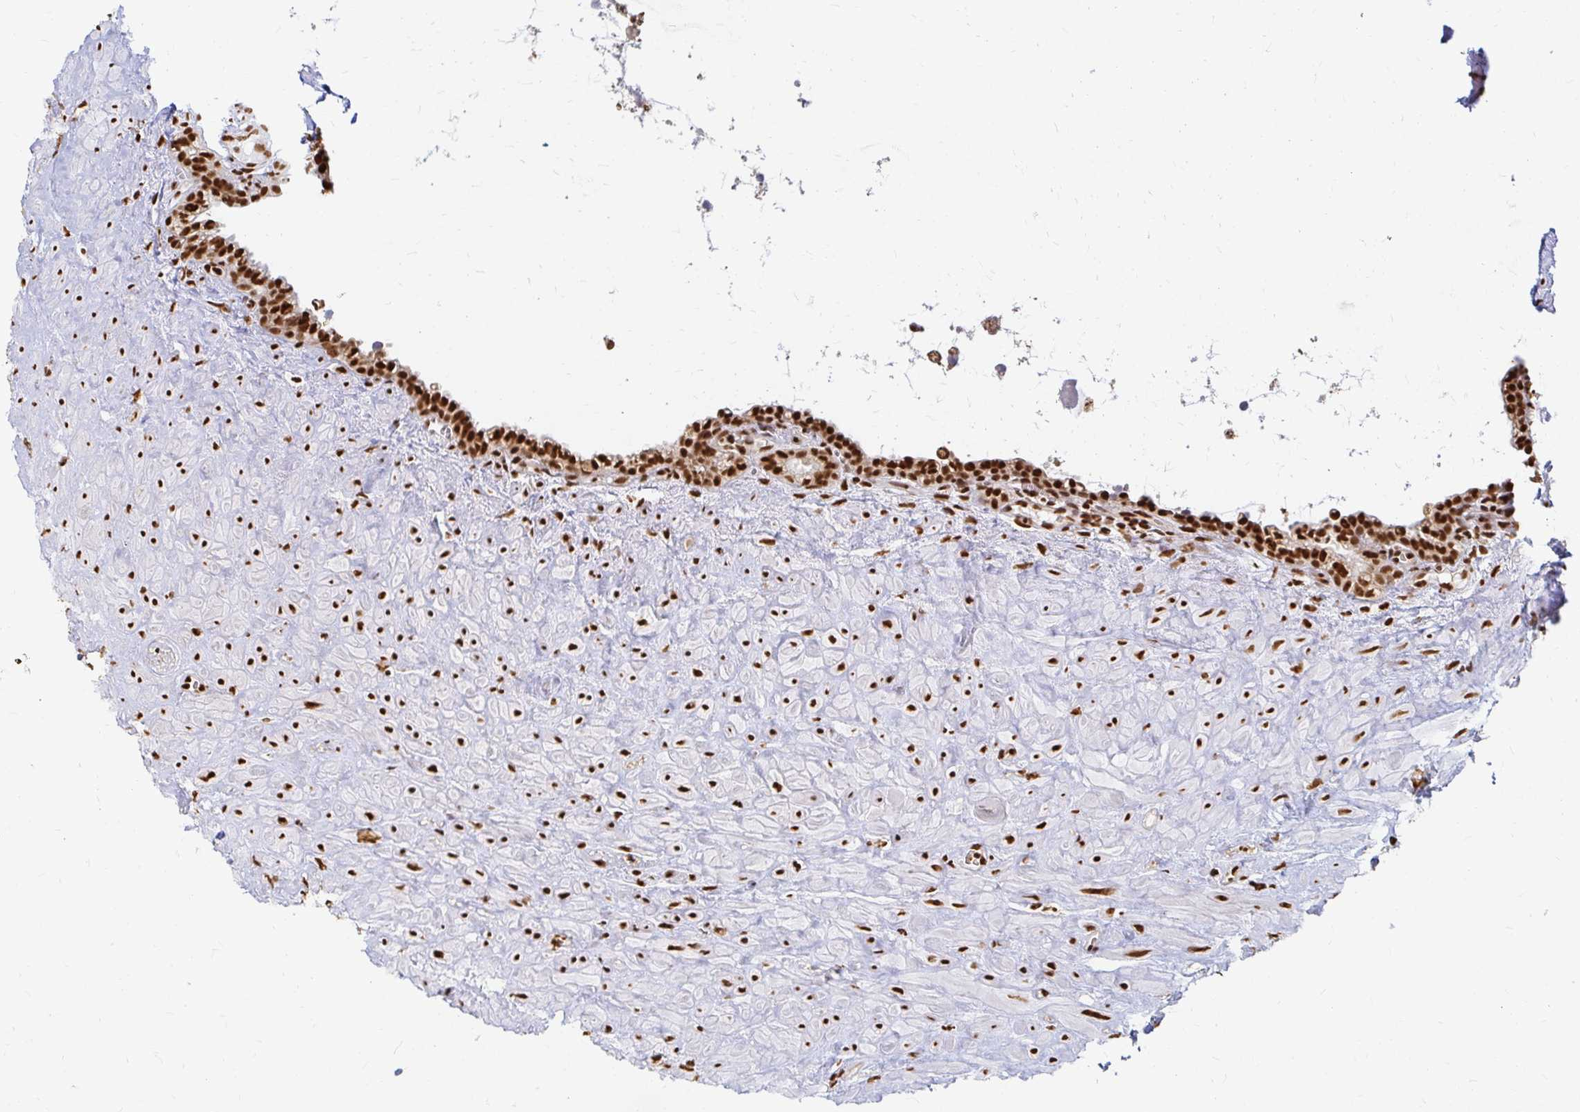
{"staining": {"intensity": "strong", "quantity": ">75%", "location": "nuclear"}, "tissue": "seminal vesicle", "cell_type": "Glandular cells", "image_type": "normal", "snomed": [{"axis": "morphology", "description": "Normal tissue, NOS"}, {"axis": "topography", "description": "Seminal veicle"}], "caption": "Benign seminal vesicle exhibits strong nuclear staining in about >75% of glandular cells Using DAB (brown) and hematoxylin (blue) stains, captured at high magnification using brightfield microscopy..", "gene": "HNRNPU", "patient": {"sex": "male", "age": 76}}